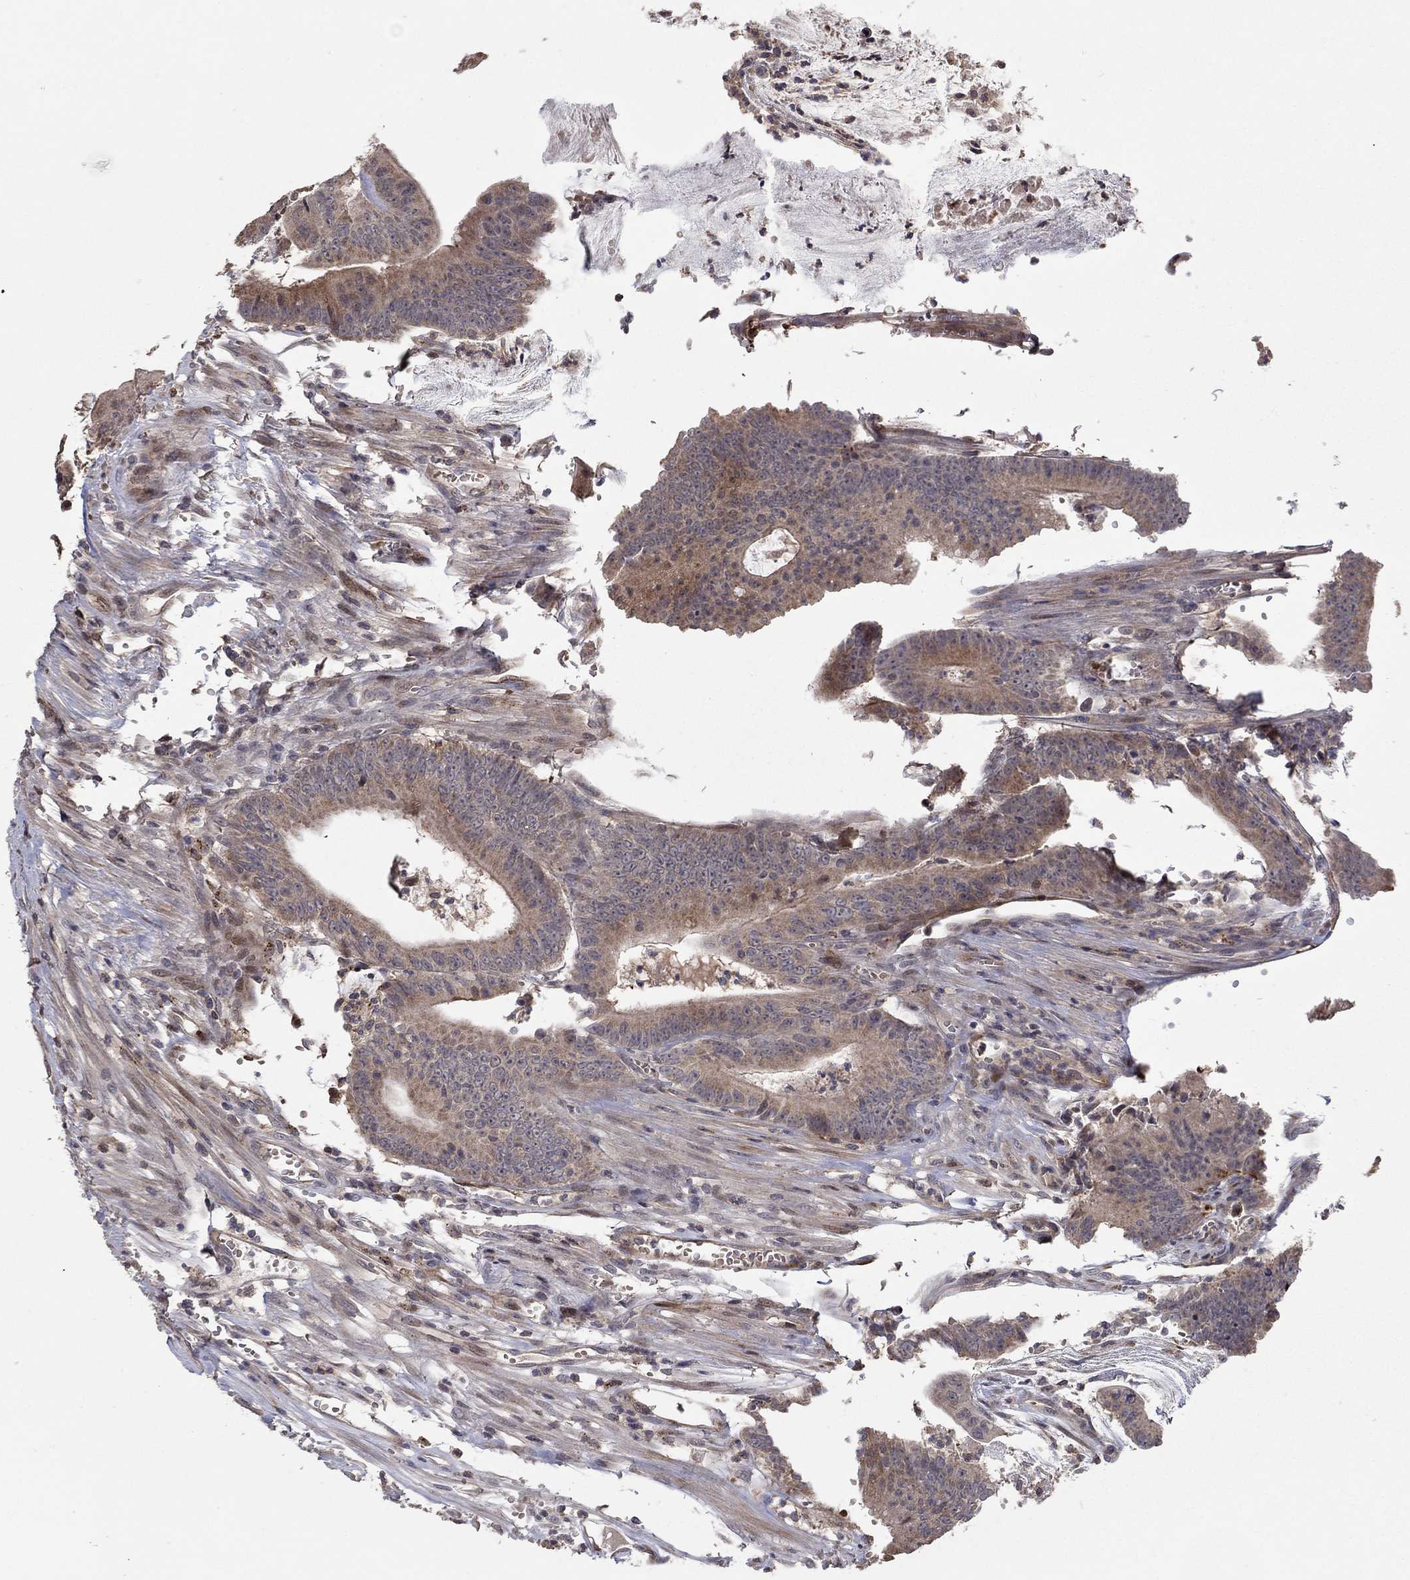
{"staining": {"intensity": "weak", "quantity": ">75%", "location": "cytoplasmic/membranous"}, "tissue": "colorectal cancer", "cell_type": "Tumor cells", "image_type": "cancer", "snomed": [{"axis": "morphology", "description": "Adenocarcinoma, NOS"}, {"axis": "topography", "description": "Colon"}], "caption": "Protein staining by immunohistochemistry (IHC) shows weak cytoplasmic/membranous positivity in approximately >75% of tumor cells in colorectal cancer.", "gene": "LPCAT4", "patient": {"sex": "female", "age": 69}}